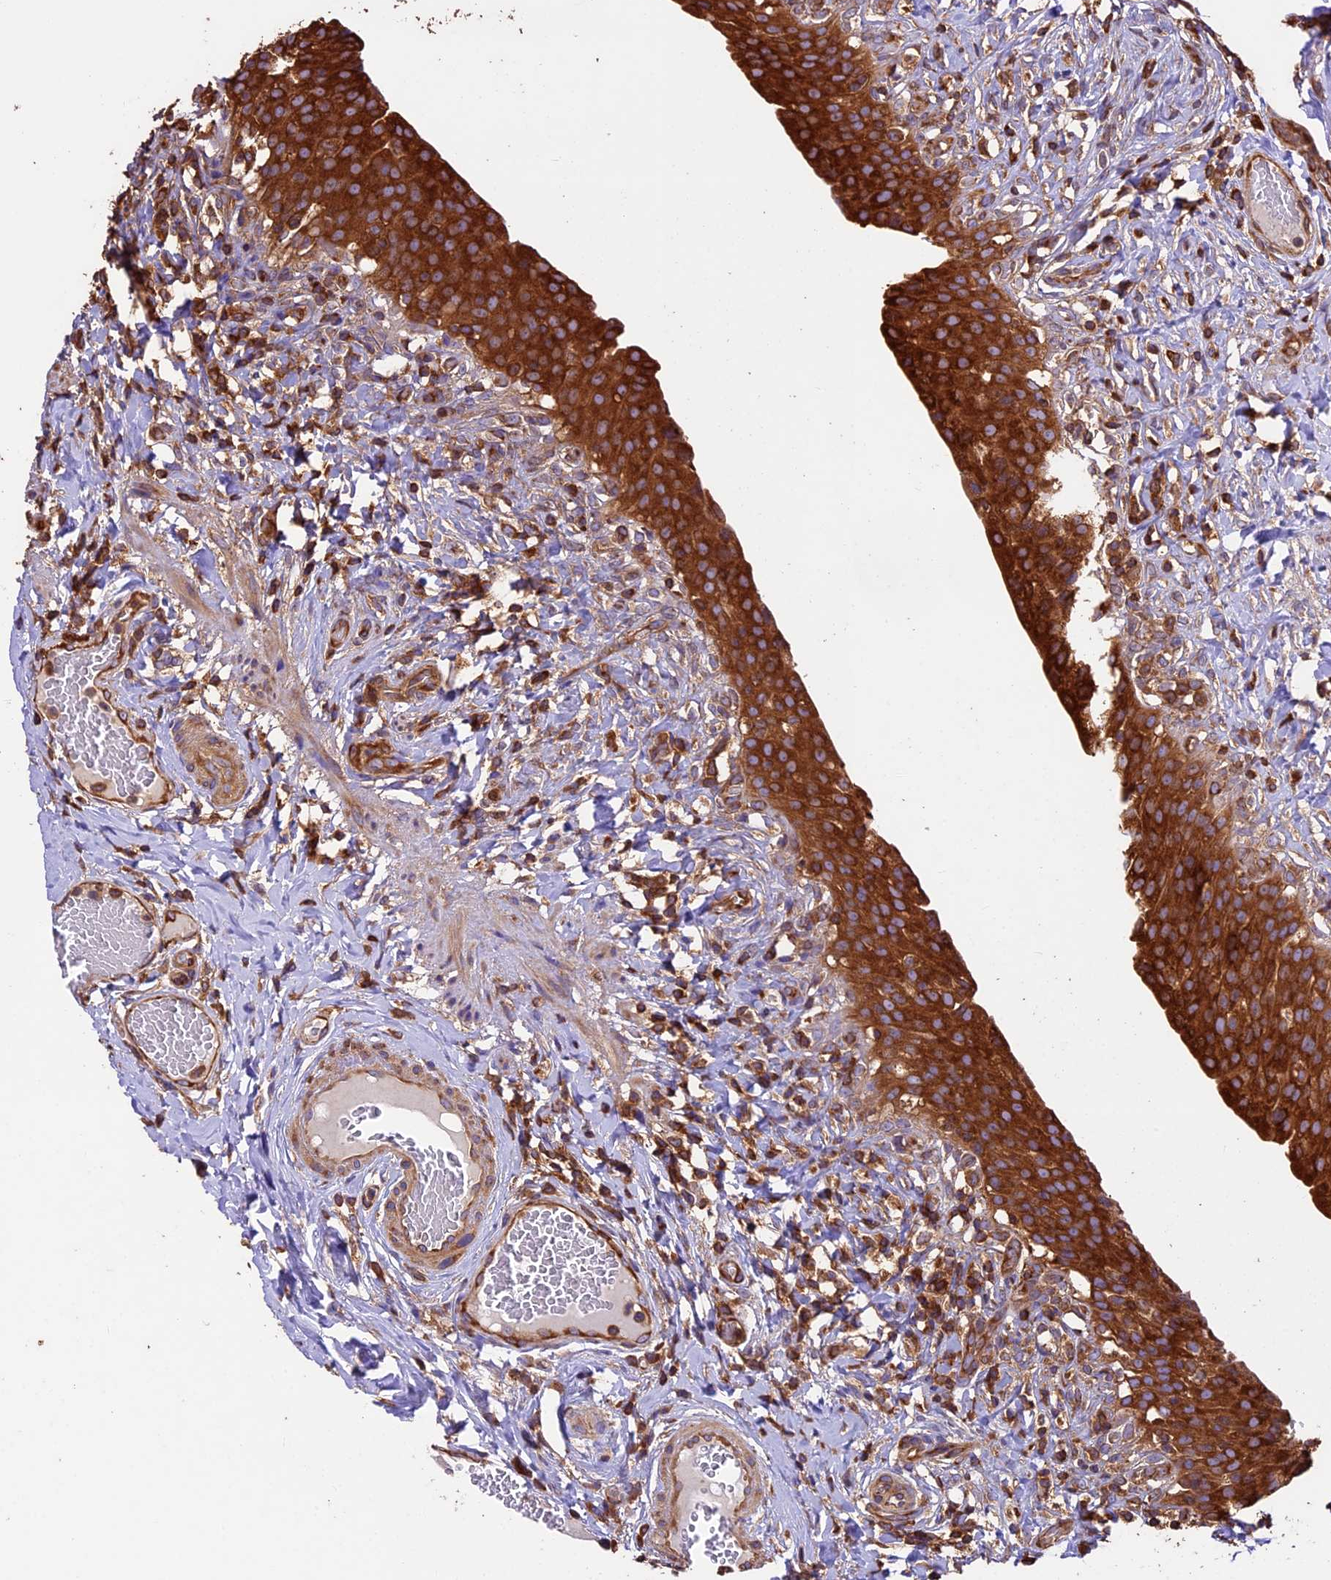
{"staining": {"intensity": "strong", "quantity": ">75%", "location": "cytoplasmic/membranous"}, "tissue": "urinary bladder", "cell_type": "Urothelial cells", "image_type": "normal", "snomed": [{"axis": "morphology", "description": "Normal tissue, NOS"}, {"axis": "morphology", "description": "Inflammation, NOS"}, {"axis": "topography", "description": "Urinary bladder"}], "caption": "Immunohistochemistry histopathology image of normal urinary bladder: human urinary bladder stained using IHC displays high levels of strong protein expression localized specifically in the cytoplasmic/membranous of urothelial cells, appearing as a cytoplasmic/membranous brown color.", "gene": "KARS1", "patient": {"sex": "male", "age": 64}}